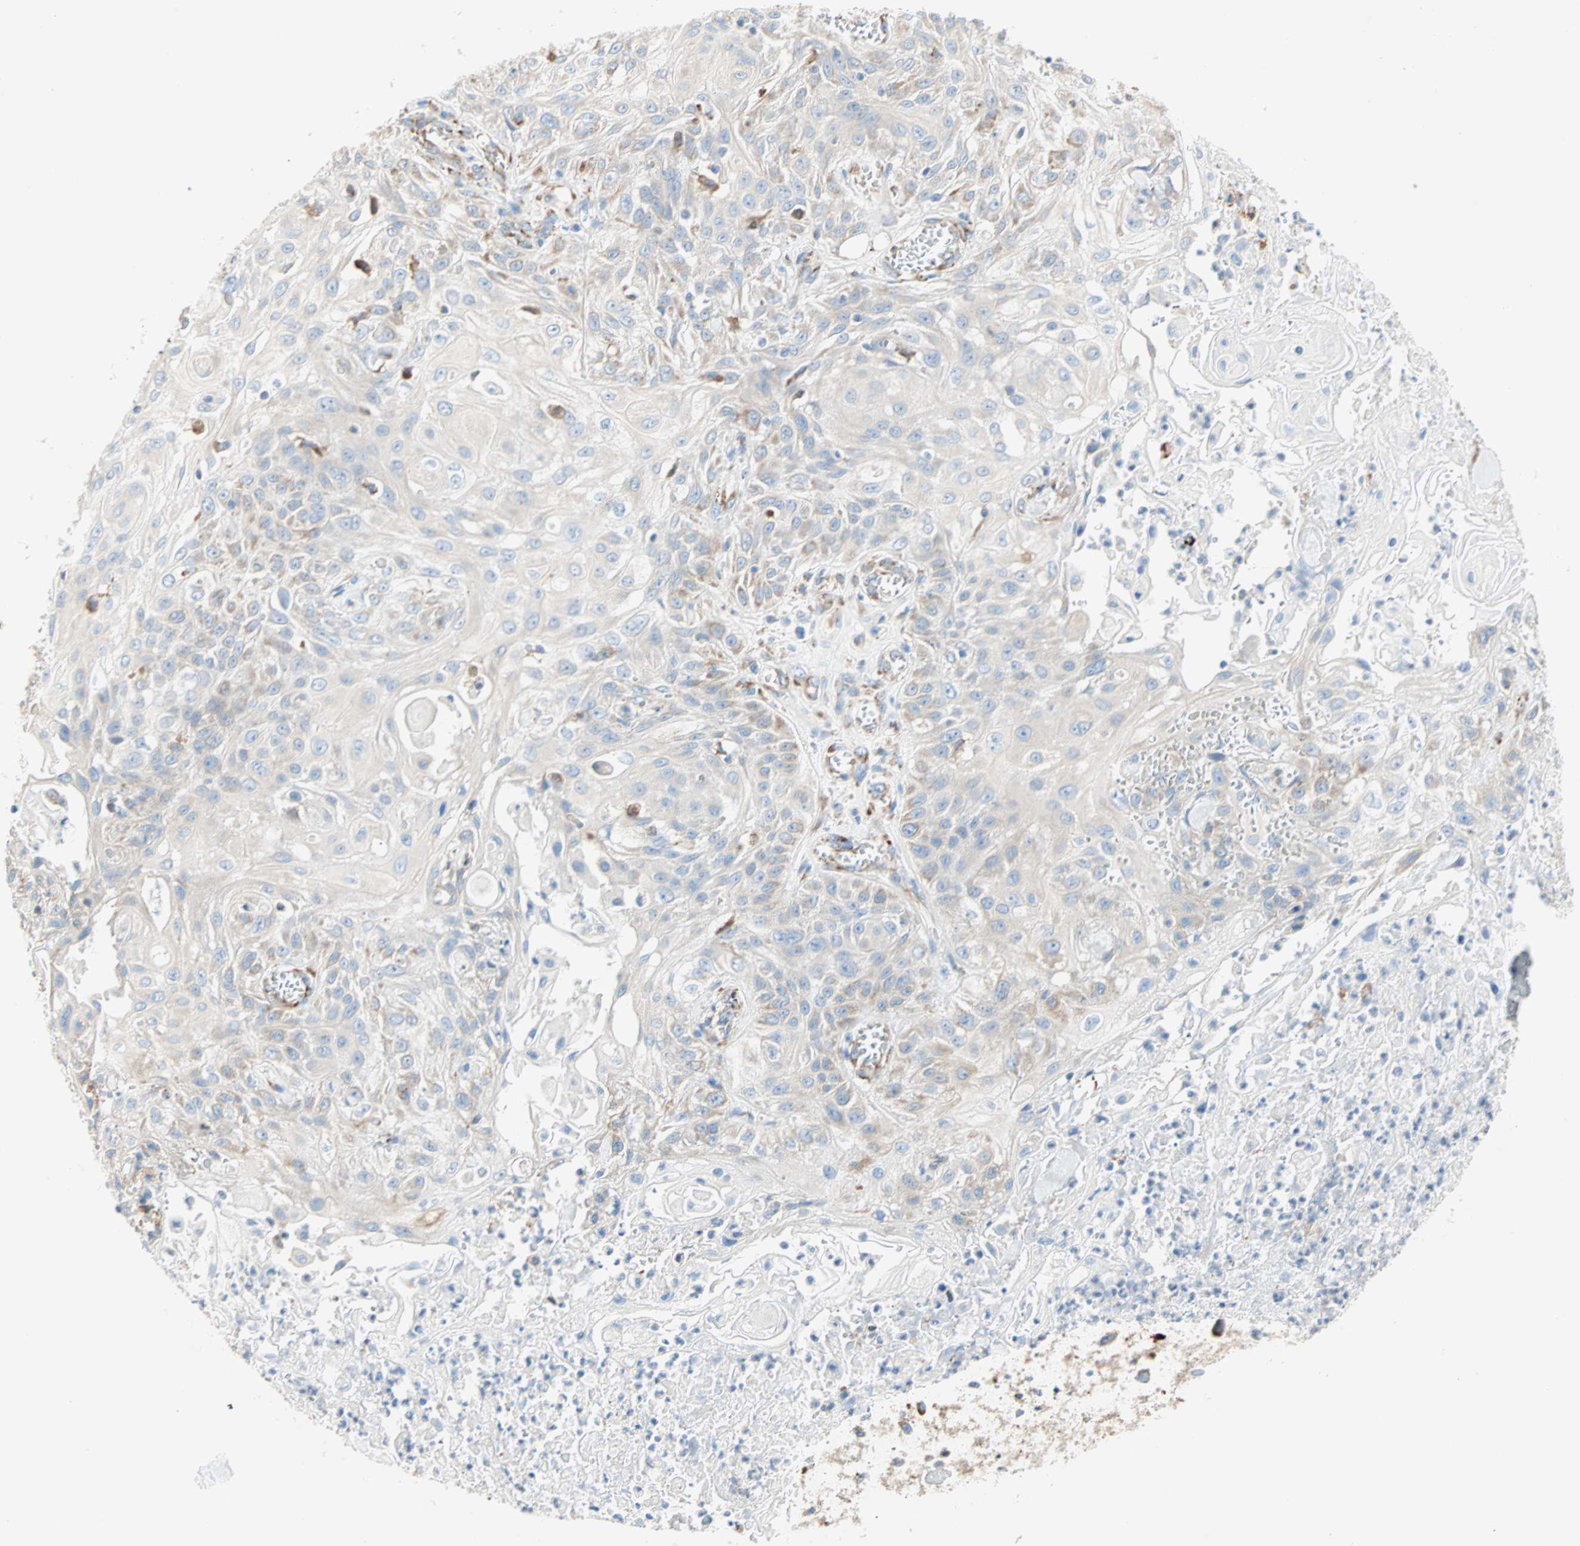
{"staining": {"intensity": "weak", "quantity": "25%-75%", "location": "cytoplasmic/membranous"}, "tissue": "skin cancer", "cell_type": "Tumor cells", "image_type": "cancer", "snomed": [{"axis": "morphology", "description": "Squamous cell carcinoma, NOS"}, {"axis": "morphology", "description": "Squamous cell carcinoma, metastatic, NOS"}, {"axis": "topography", "description": "Skin"}, {"axis": "topography", "description": "Lymph node"}], "caption": "Protein expression by immunohistochemistry reveals weak cytoplasmic/membranous staining in about 25%-75% of tumor cells in skin cancer. (DAB (3,3'-diaminobenzidine) IHC, brown staining for protein, blue staining for nuclei).", "gene": "PLCXD1", "patient": {"sex": "male", "age": 75}}